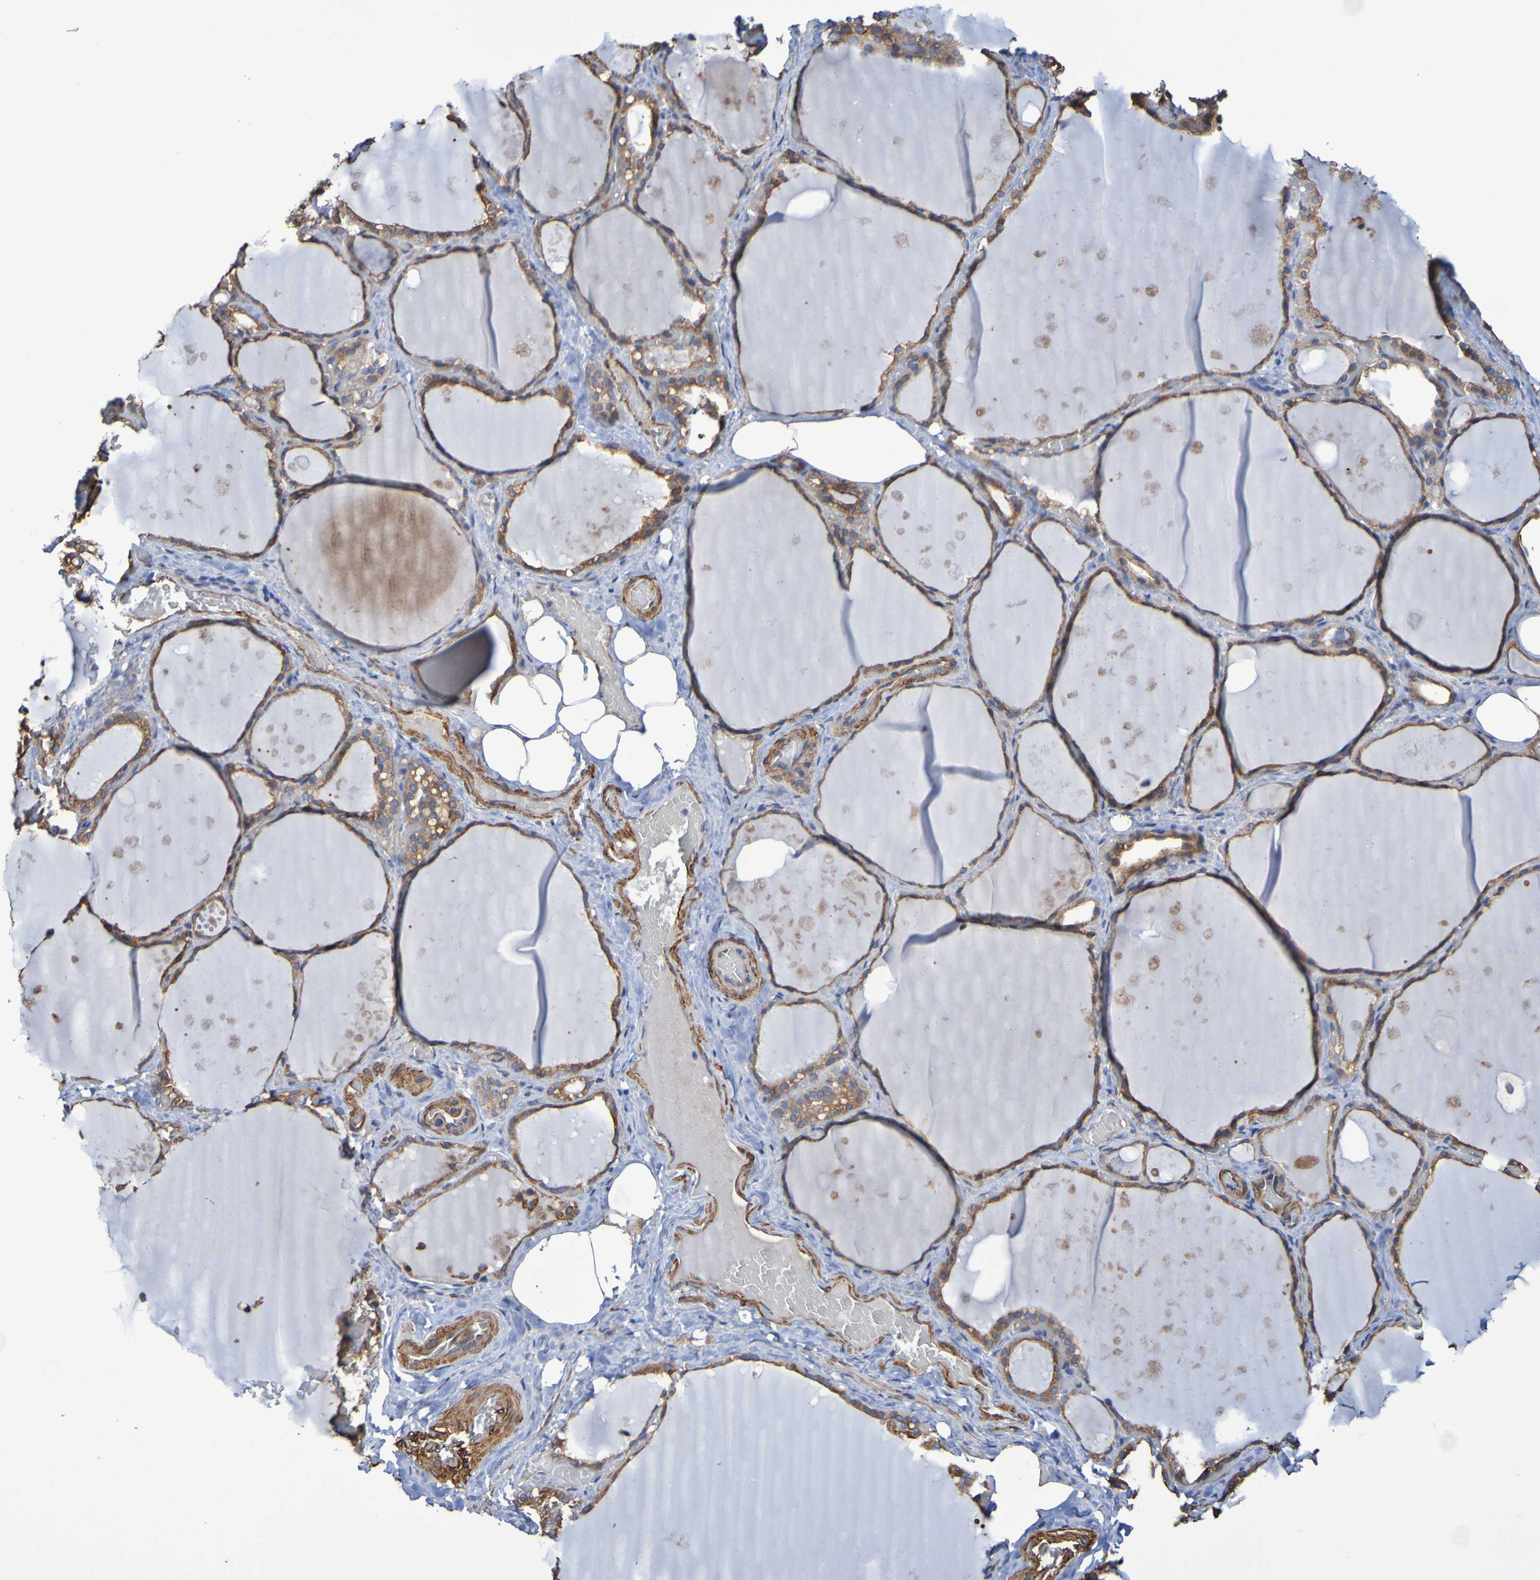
{"staining": {"intensity": "weak", "quantity": ">75%", "location": "cytoplasmic/membranous"}, "tissue": "thyroid gland", "cell_type": "Glandular cells", "image_type": "normal", "snomed": [{"axis": "morphology", "description": "Normal tissue, NOS"}, {"axis": "topography", "description": "Thyroid gland"}], "caption": "Benign thyroid gland was stained to show a protein in brown. There is low levels of weak cytoplasmic/membranous expression in about >75% of glandular cells. Using DAB (3,3'-diaminobenzidine) (brown) and hematoxylin (blue) stains, captured at high magnification using brightfield microscopy.", "gene": "RAB11A", "patient": {"sex": "male", "age": 61}}